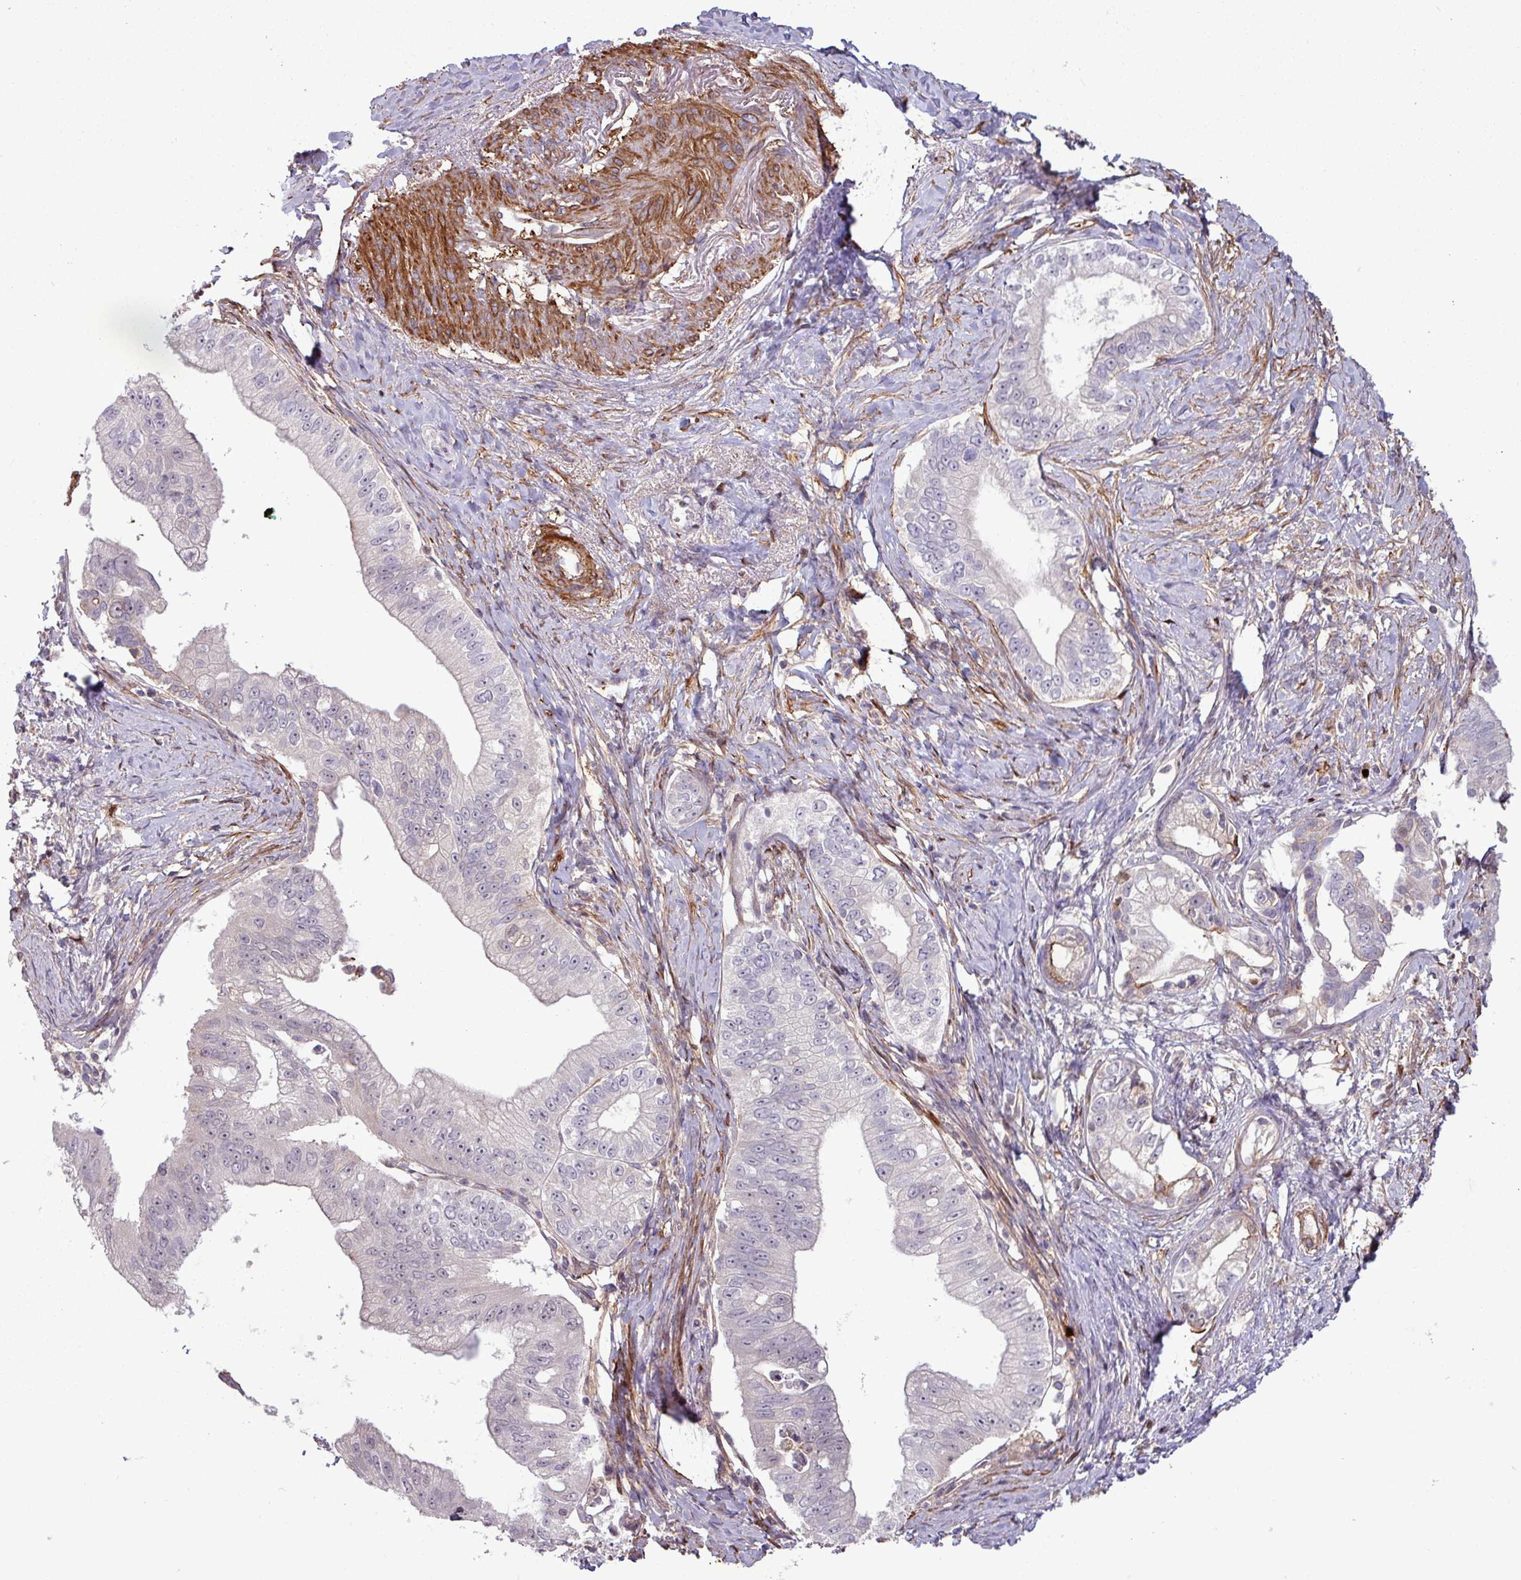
{"staining": {"intensity": "negative", "quantity": "none", "location": "none"}, "tissue": "pancreatic cancer", "cell_type": "Tumor cells", "image_type": "cancer", "snomed": [{"axis": "morphology", "description": "Adenocarcinoma, NOS"}, {"axis": "topography", "description": "Pancreas"}], "caption": "DAB immunohistochemical staining of human pancreatic adenocarcinoma exhibits no significant expression in tumor cells.", "gene": "PCED1A", "patient": {"sex": "male", "age": 70}}